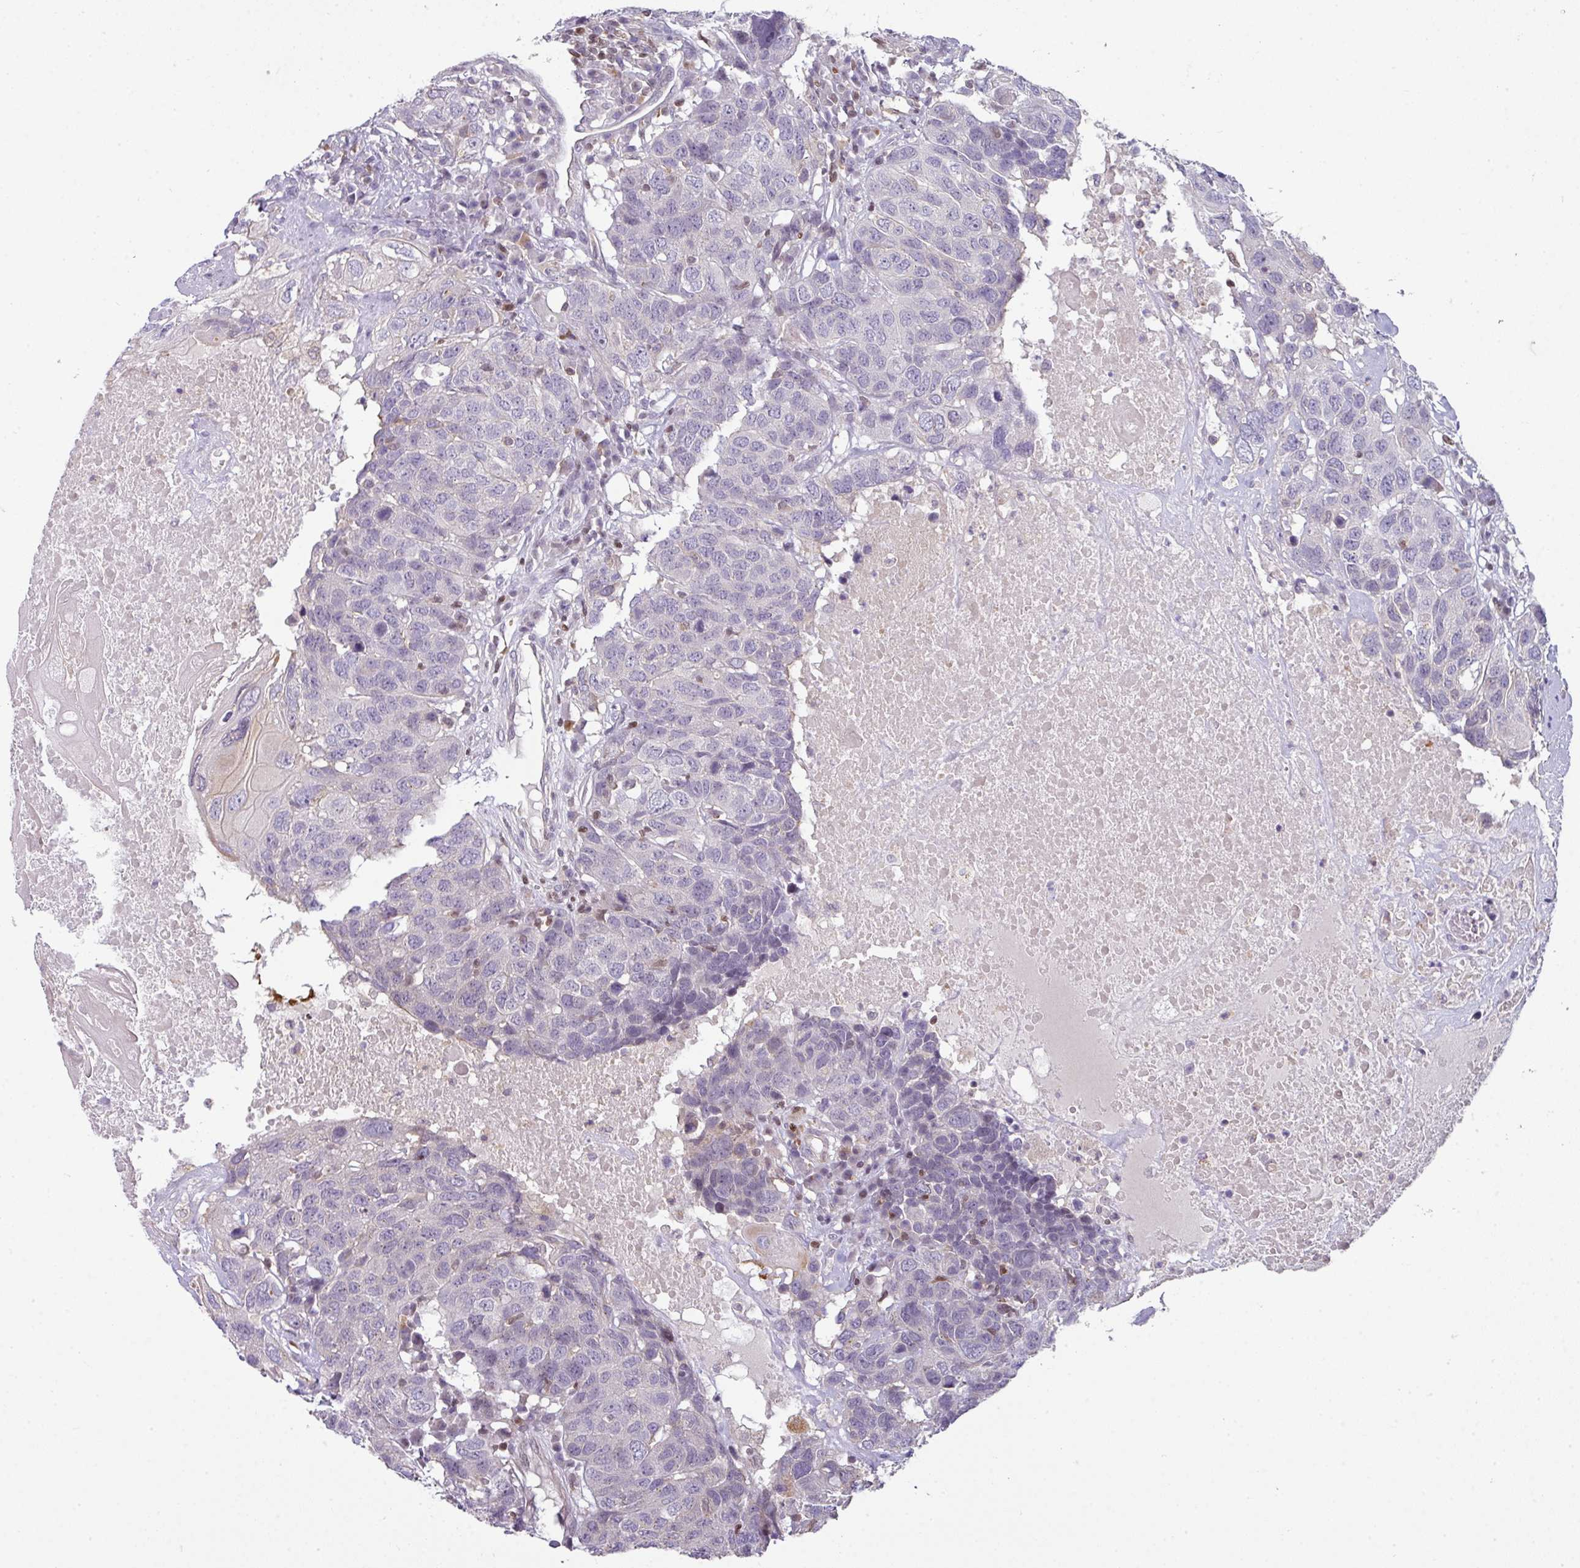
{"staining": {"intensity": "negative", "quantity": "none", "location": "none"}, "tissue": "head and neck cancer", "cell_type": "Tumor cells", "image_type": "cancer", "snomed": [{"axis": "morphology", "description": "Squamous cell carcinoma, NOS"}, {"axis": "topography", "description": "Head-Neck"}], "caption": "High power microscopy image of an immunohistochemistry micrograph of head and neck cancer, revealing no significant expression in tumor cells. The staining was performed using DAB to visualize the protein expression in brown, while the nuclei were stained in blue with hematoxylin (Magnification: 20x).", "gene": "STAT5A", "patient": {"sex": "male", "age": 66}}